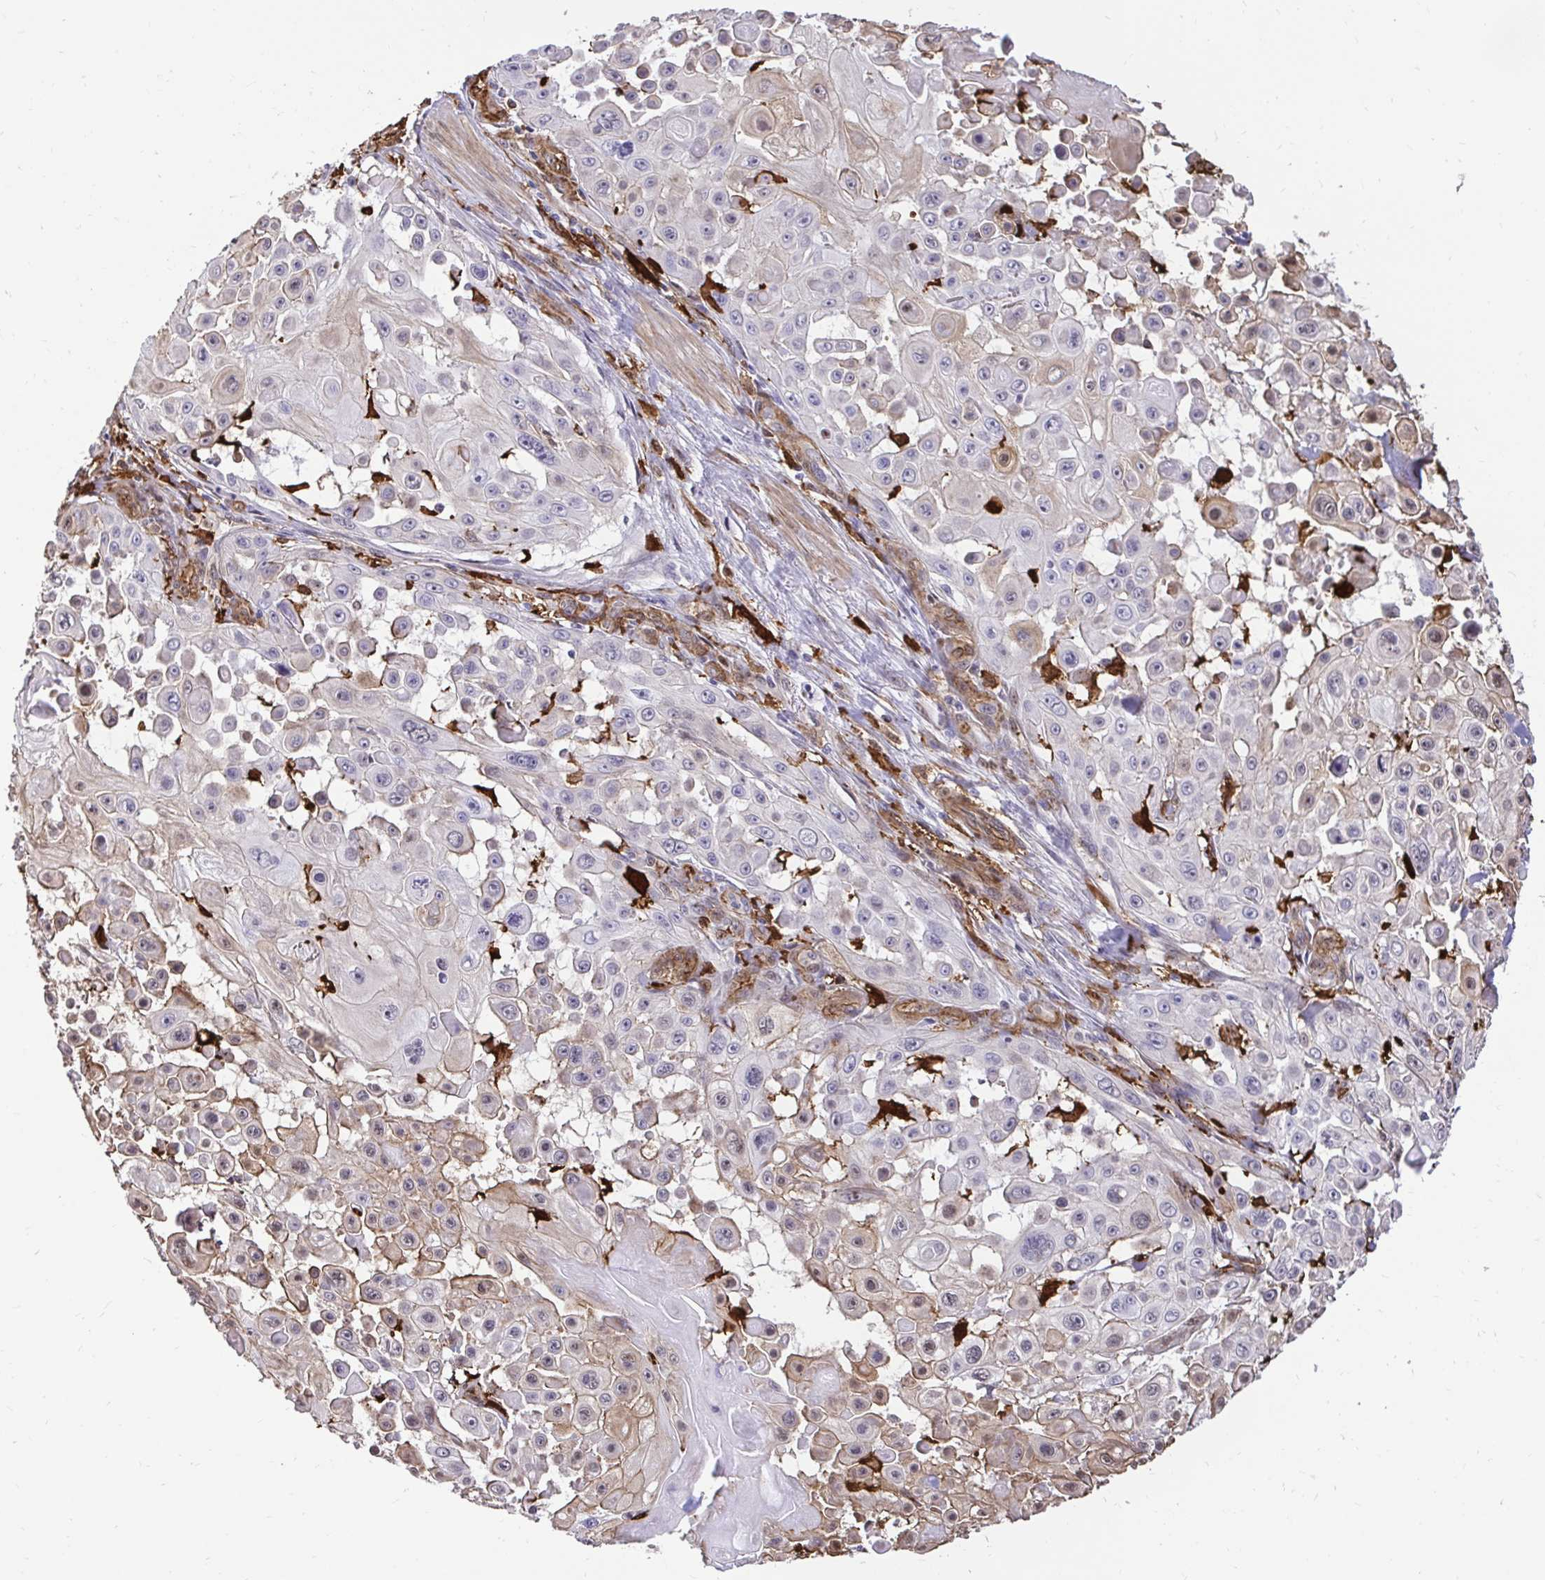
{"staining": {"intensity": "weak", "quantity": "25%-75%", "location": "cytoplasmic/membranous"}, "tissue": "skin cancer", "cell_type": "Tumor cells", "image_type": "cancer", "snomed": [{"axis": "morphology", "description": "Squamous cell carcinoma, NOS"}, {"axis": "topography", "description": "Skin"}], "caption": "Protein staining exhibits weak cytoplasmic/membranous expression in about 25%-75% of tumor cells in skin squamous cell carcinoma.", "gene": "GSN", "patient": {"sex": "male", "age": 91}}